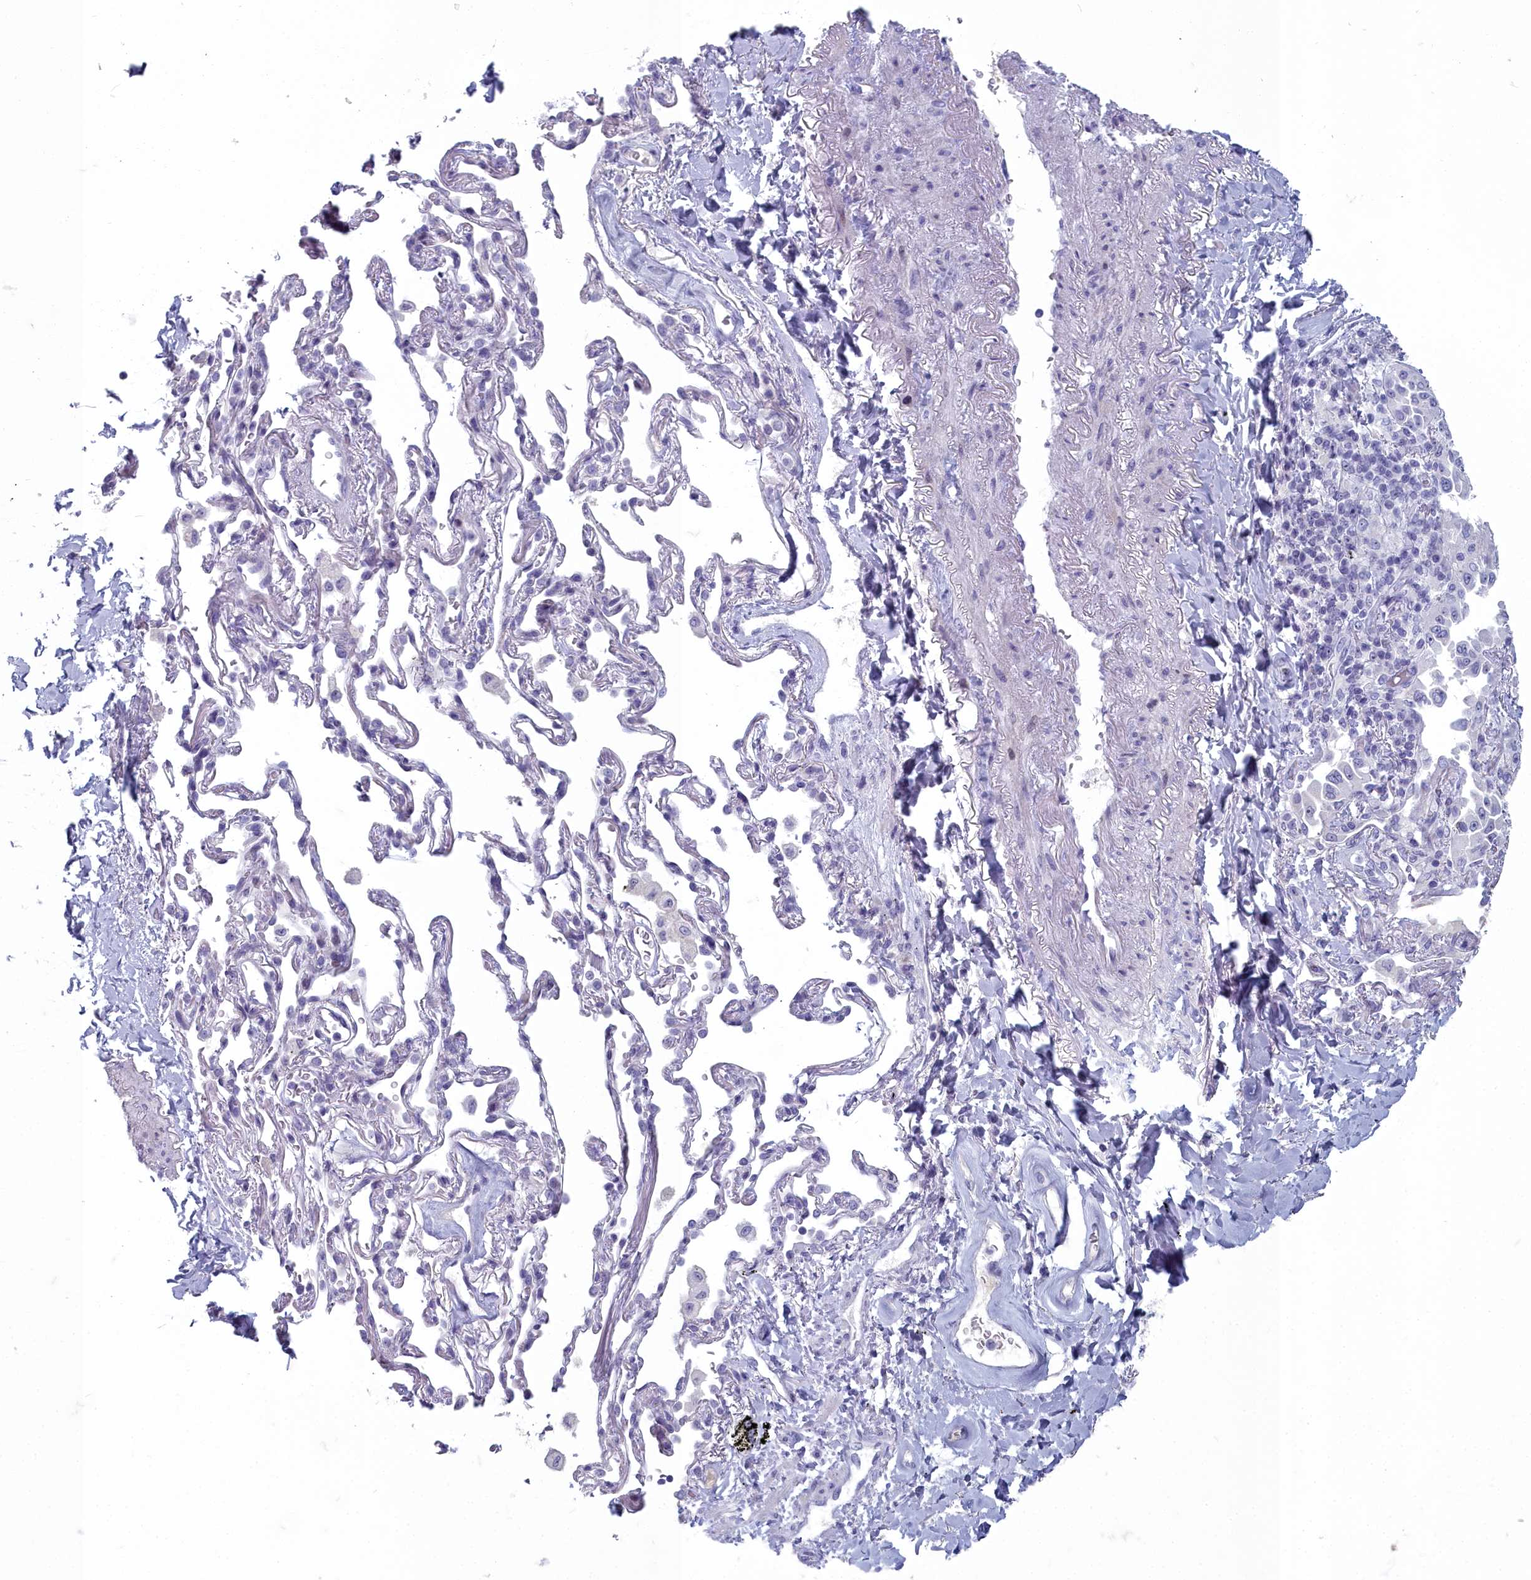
{"staining": {"intensity": "negative", "quantity": "none", "location": "none"}, "tissue": "lung cancer", "cell_type": "Tumor cells", "image_type": "cancer", "snomed": [{"axis": "morphology", "description": "Adenocarcinoma, NOS"}, {"axis": "topography", "description": "Lung"}], "caption": "This is an immunohistochemistry (IHC) histopathology image of human lung cancer (adenocarcinoma). There is no expression in tumor cells.", "gene": "INSYN2A", "patient": {"sex": "female", "age": 69}}